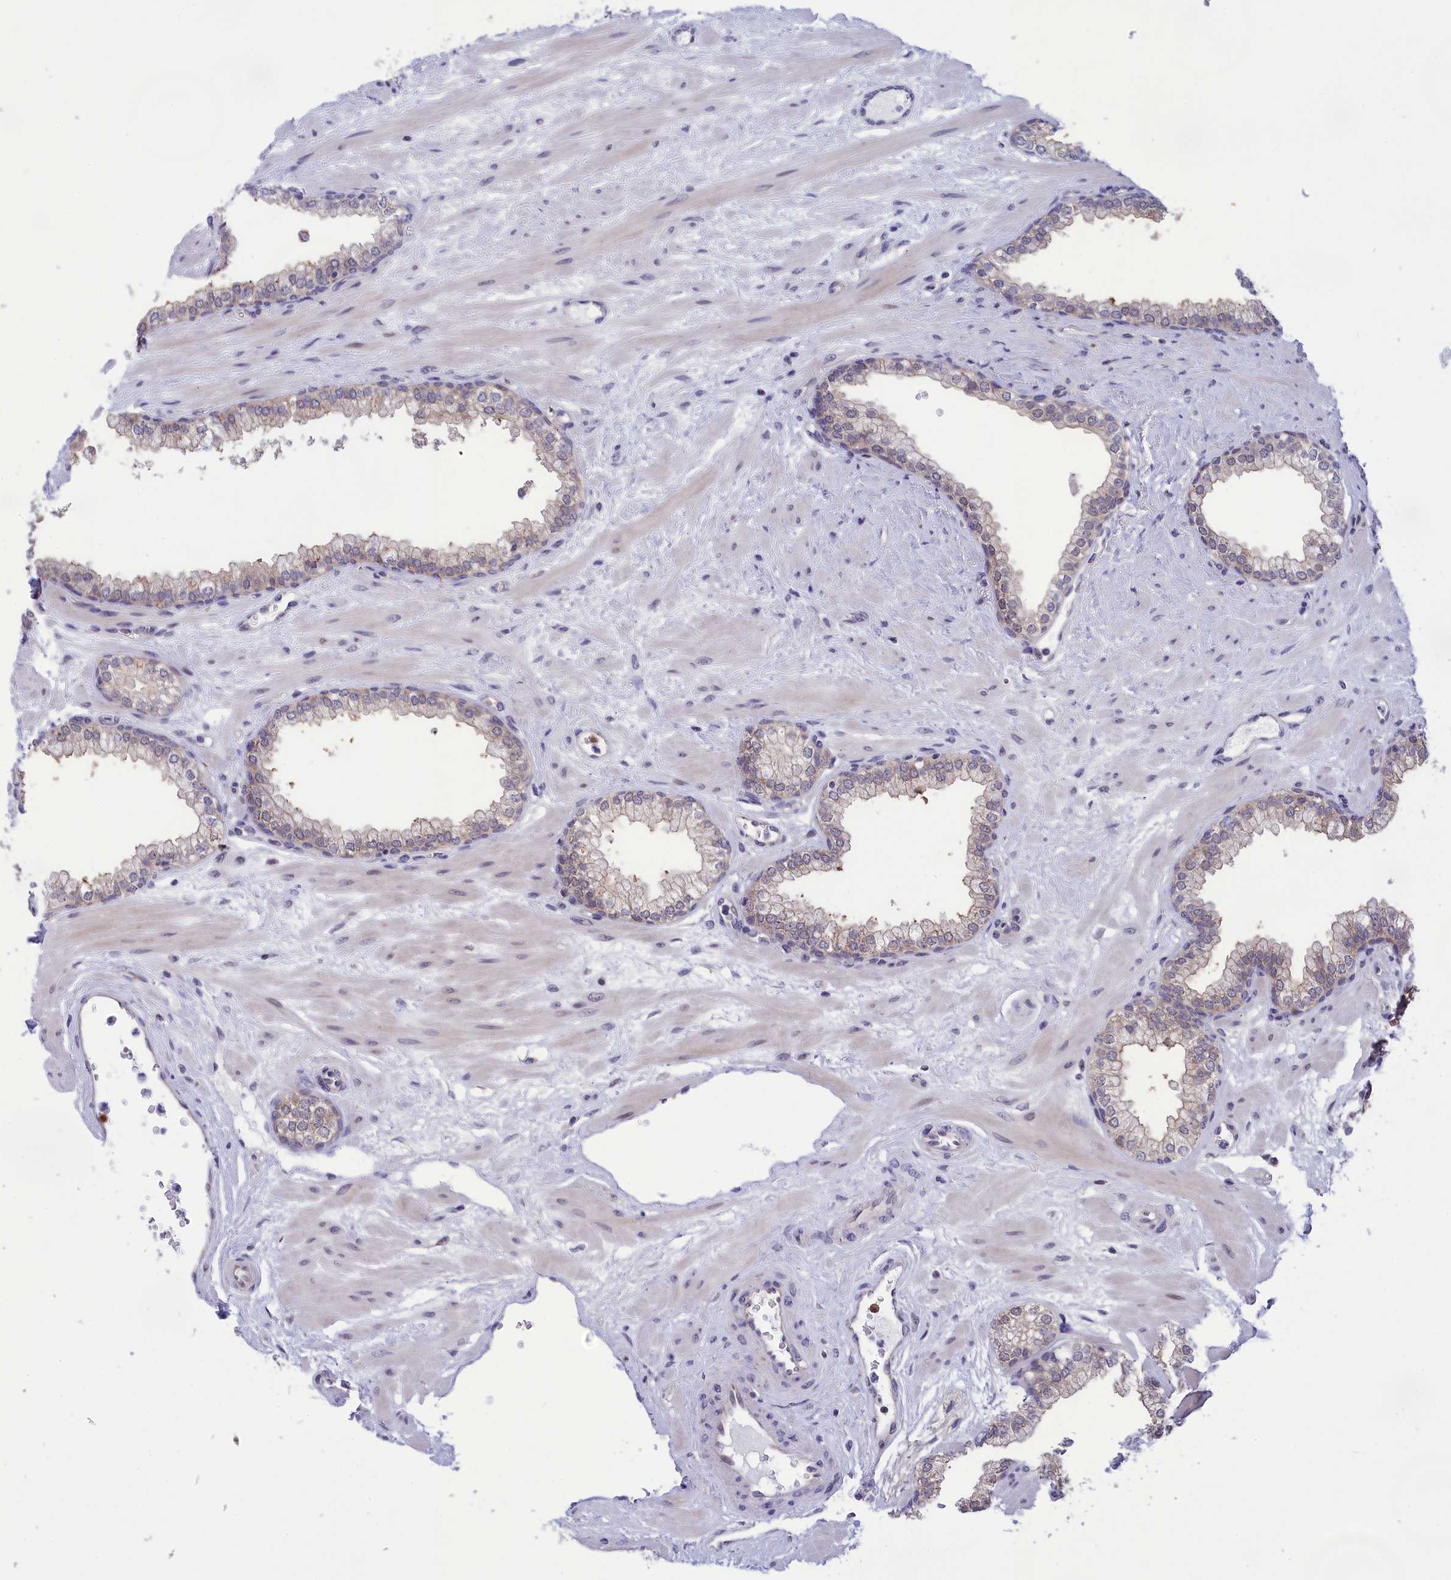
{"staining": {"intensity": "moderate", "quantity": "<25%", "location": "cytoplasmic/membranous"}, "tissue": "prostate", "cell_type": "Glandular cells", "image_type": "normal", "snomed": [{"axis": "morphology", "description": "Normal tissue, NOS"}, {"axis": "morphology", "description": "Urothelial carcinoma, Low grade"}, {"axis": "topography", "description": "Urinary bladder"}, {"axis": "topography", "description": "Prostate"}], "caption": "Brown immunohistochemical staining in normal prostate shows moderate cytoplasmic/membranous positivity in approximately <25% of glandular cells. (Brightfield microscopy of DAB IHC at high magnification).", "gene": "KCTD14", "patient": {"sex": "male", "age": 60}}